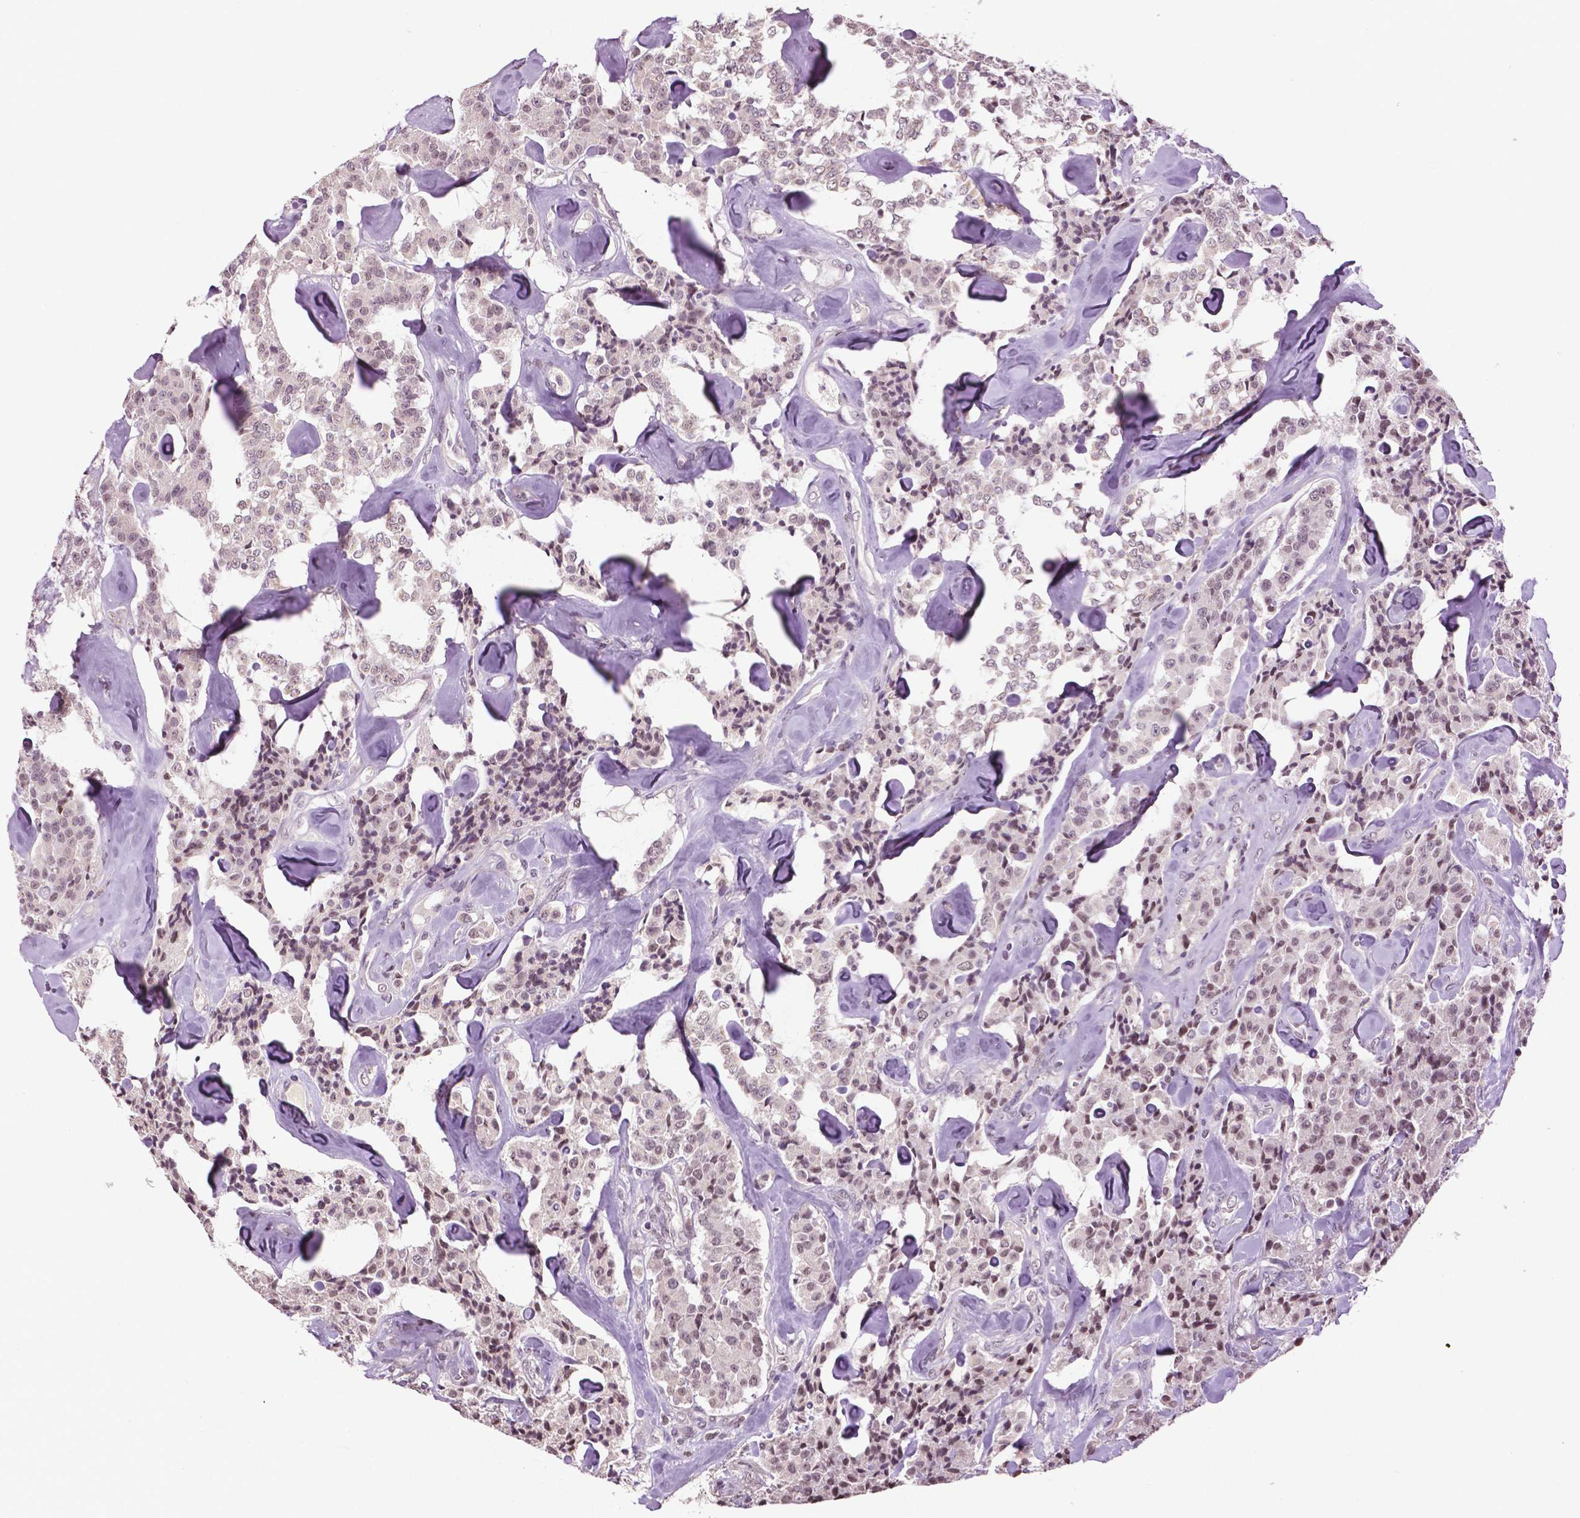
{"staining": {"intensity": "weak", "quantity": "<25%", "location": "nuclear"}, "tissue": "carcinoid", "cell_type": "Tumor cells", "image_type": "cancer", "snomed": [{"axis": "morphology", "description": "Carcinoid, malignant, NOS"}, {"axis": "topography", "description": "Pancreas"}], "caption": "This is an IHC histopathology image of human carcinoid. There is no expression in tumor cells.", "gene": "DLX5", "patient": {"sex": "male", "age": 41}}